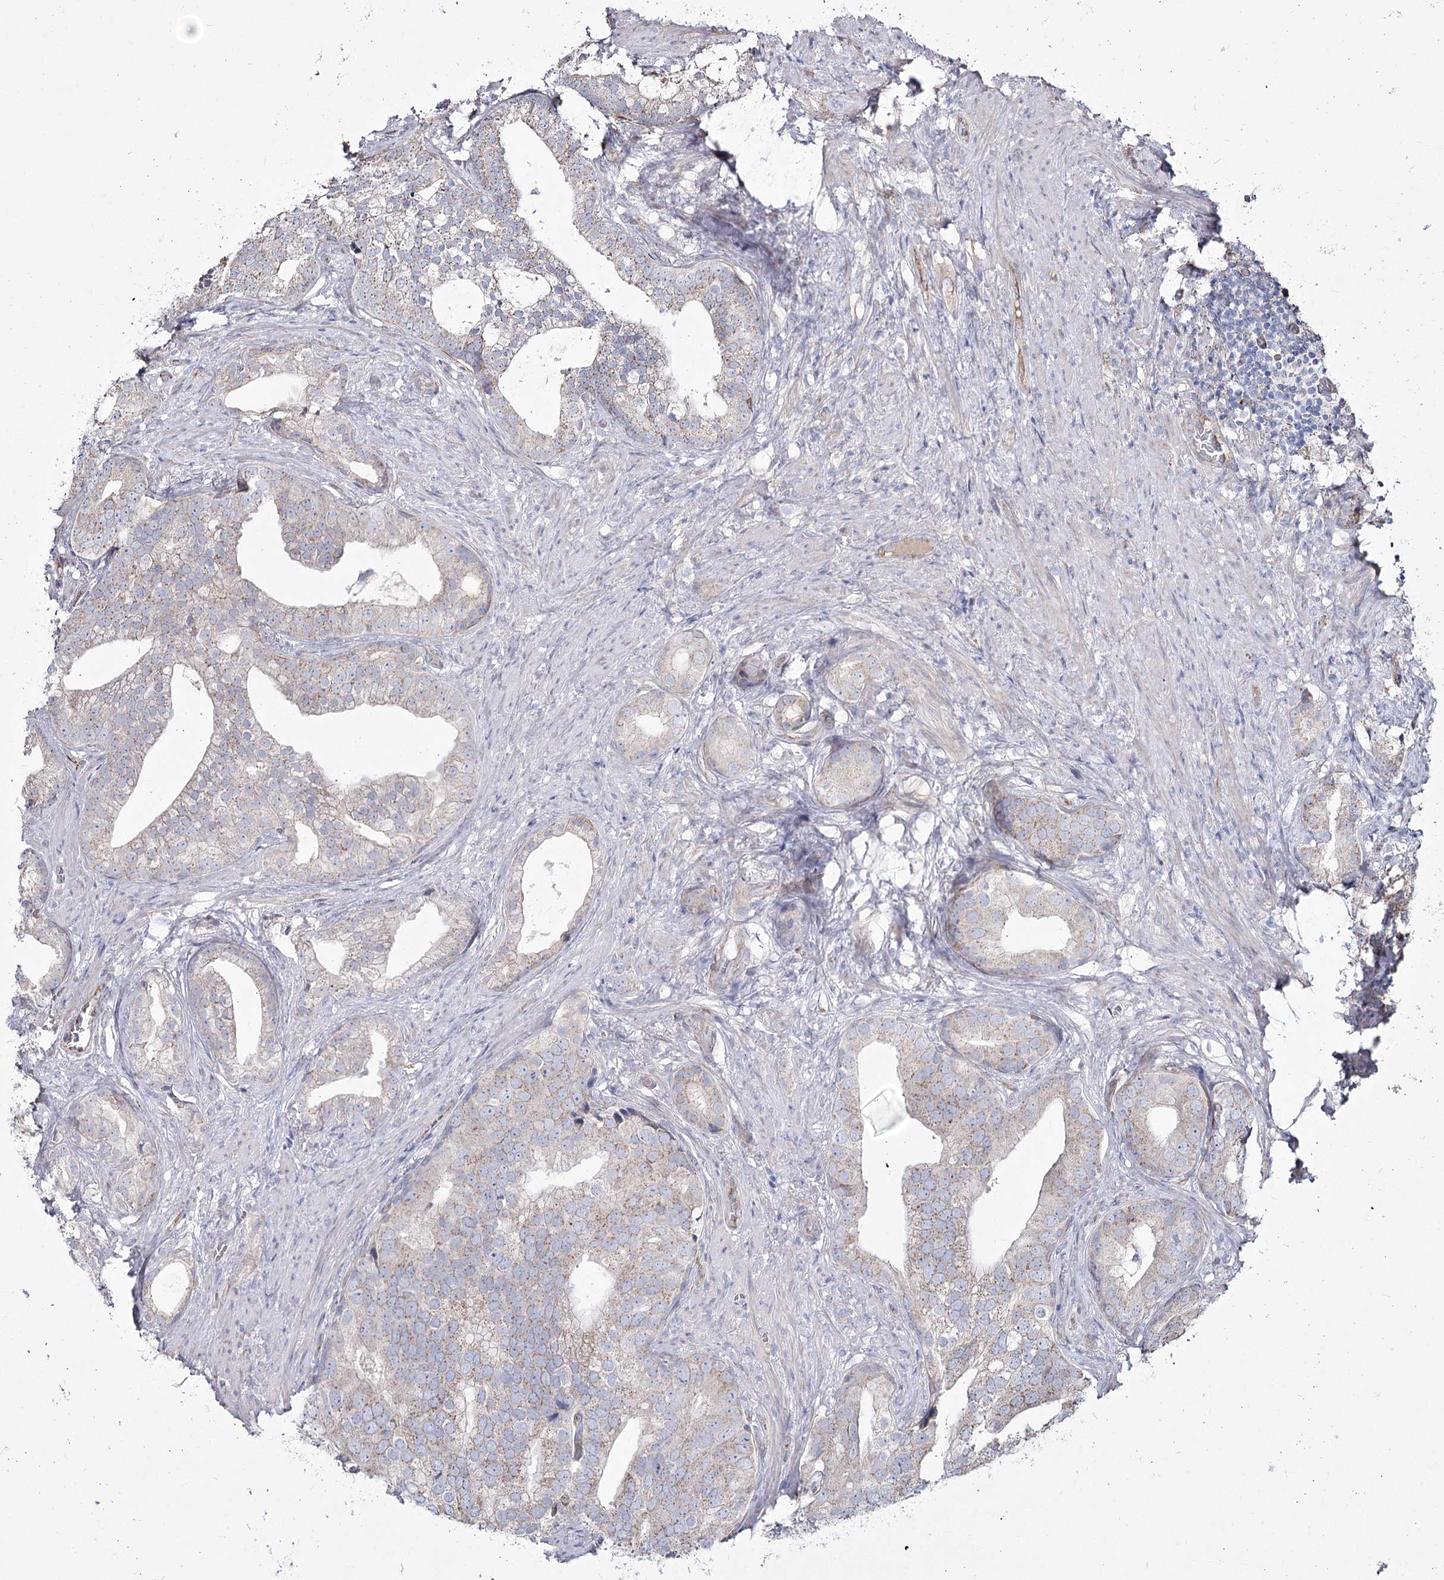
{"staining": {"intensity": "weak", "quantity": "25%-75%", "location": "cytoplasmic/membranous"}, "tissue": "prostate cancer", "cell_type": "Tumor cells", "image_type": "cancer", "snomed": [{"axis": "morphology", "description": "Adenocarcinoma, Low grade"}, {"axis": "topography", "description": "Prostate"}], "caption": "Prostate low-grade adenocarcinoma tissue demonstrates weak cytoplasmic/membranous expression in about 25%-75% of tumor cells (Brightfield microscopy of DAB IHC at high magnification).", "gene": "ME3", "patient": {"sex": "male", "age": 71}}